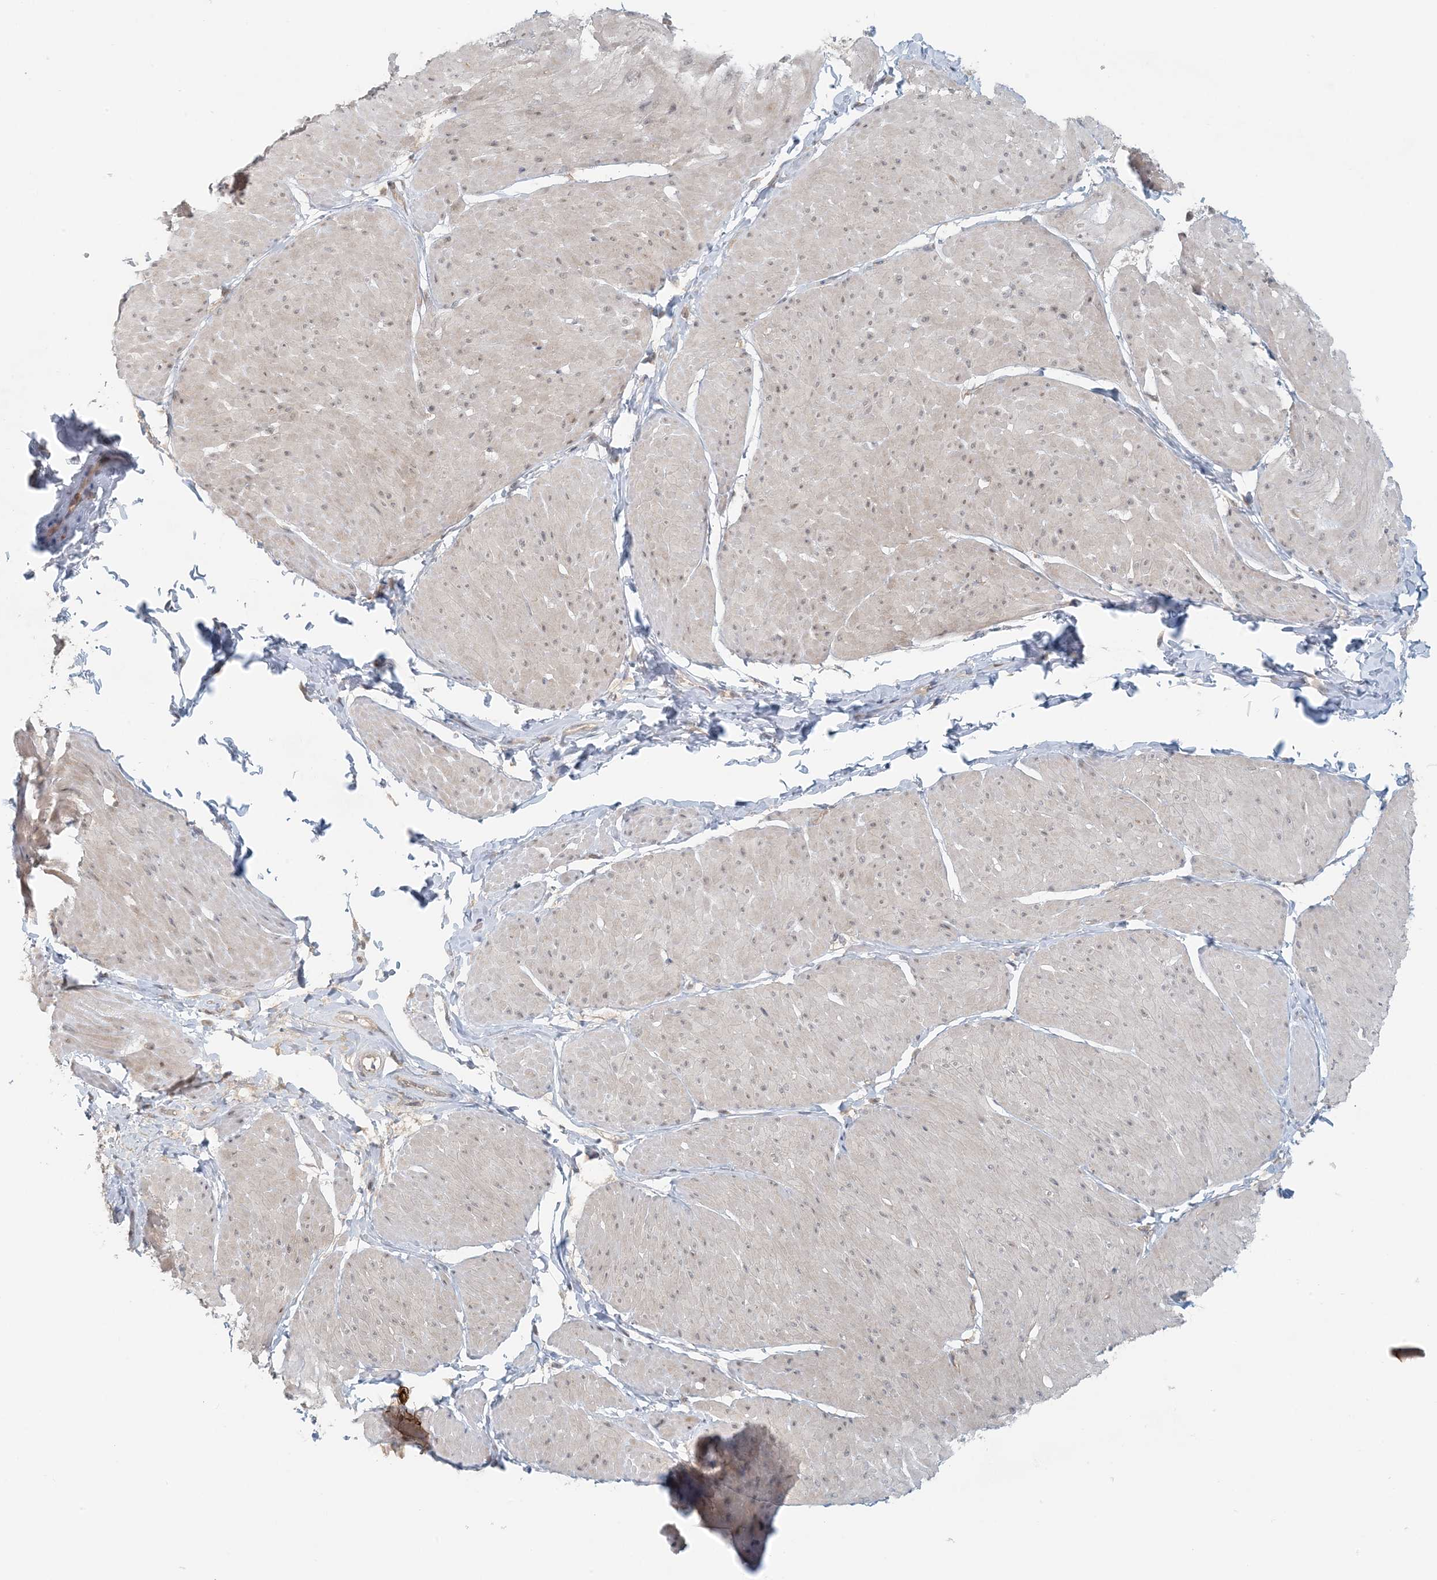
{"staining": {"intensity": "weak", "quantity": "<25%", "location": "nuclear"}, "tissue": "smooth muscle", "cell_type": "Smooth muscle cells", "image_type": "normal", "snomed": [{"axis": "morphology", "description": "Urothelial carcinoma, High grade"}, {"axis": "topography", "description": "Urinary bladder"}], "caption": "High magnification brightfield microscopy of benign smooth muscle stained with DAB (brown) and counterstained with hematoxylin (blue): smooth muscle cells show no significant positivity. (DAB IHC with hematoxylin counter stain).", "gene": "OBI1", "patient": {"sex": "male", "age": 46}}